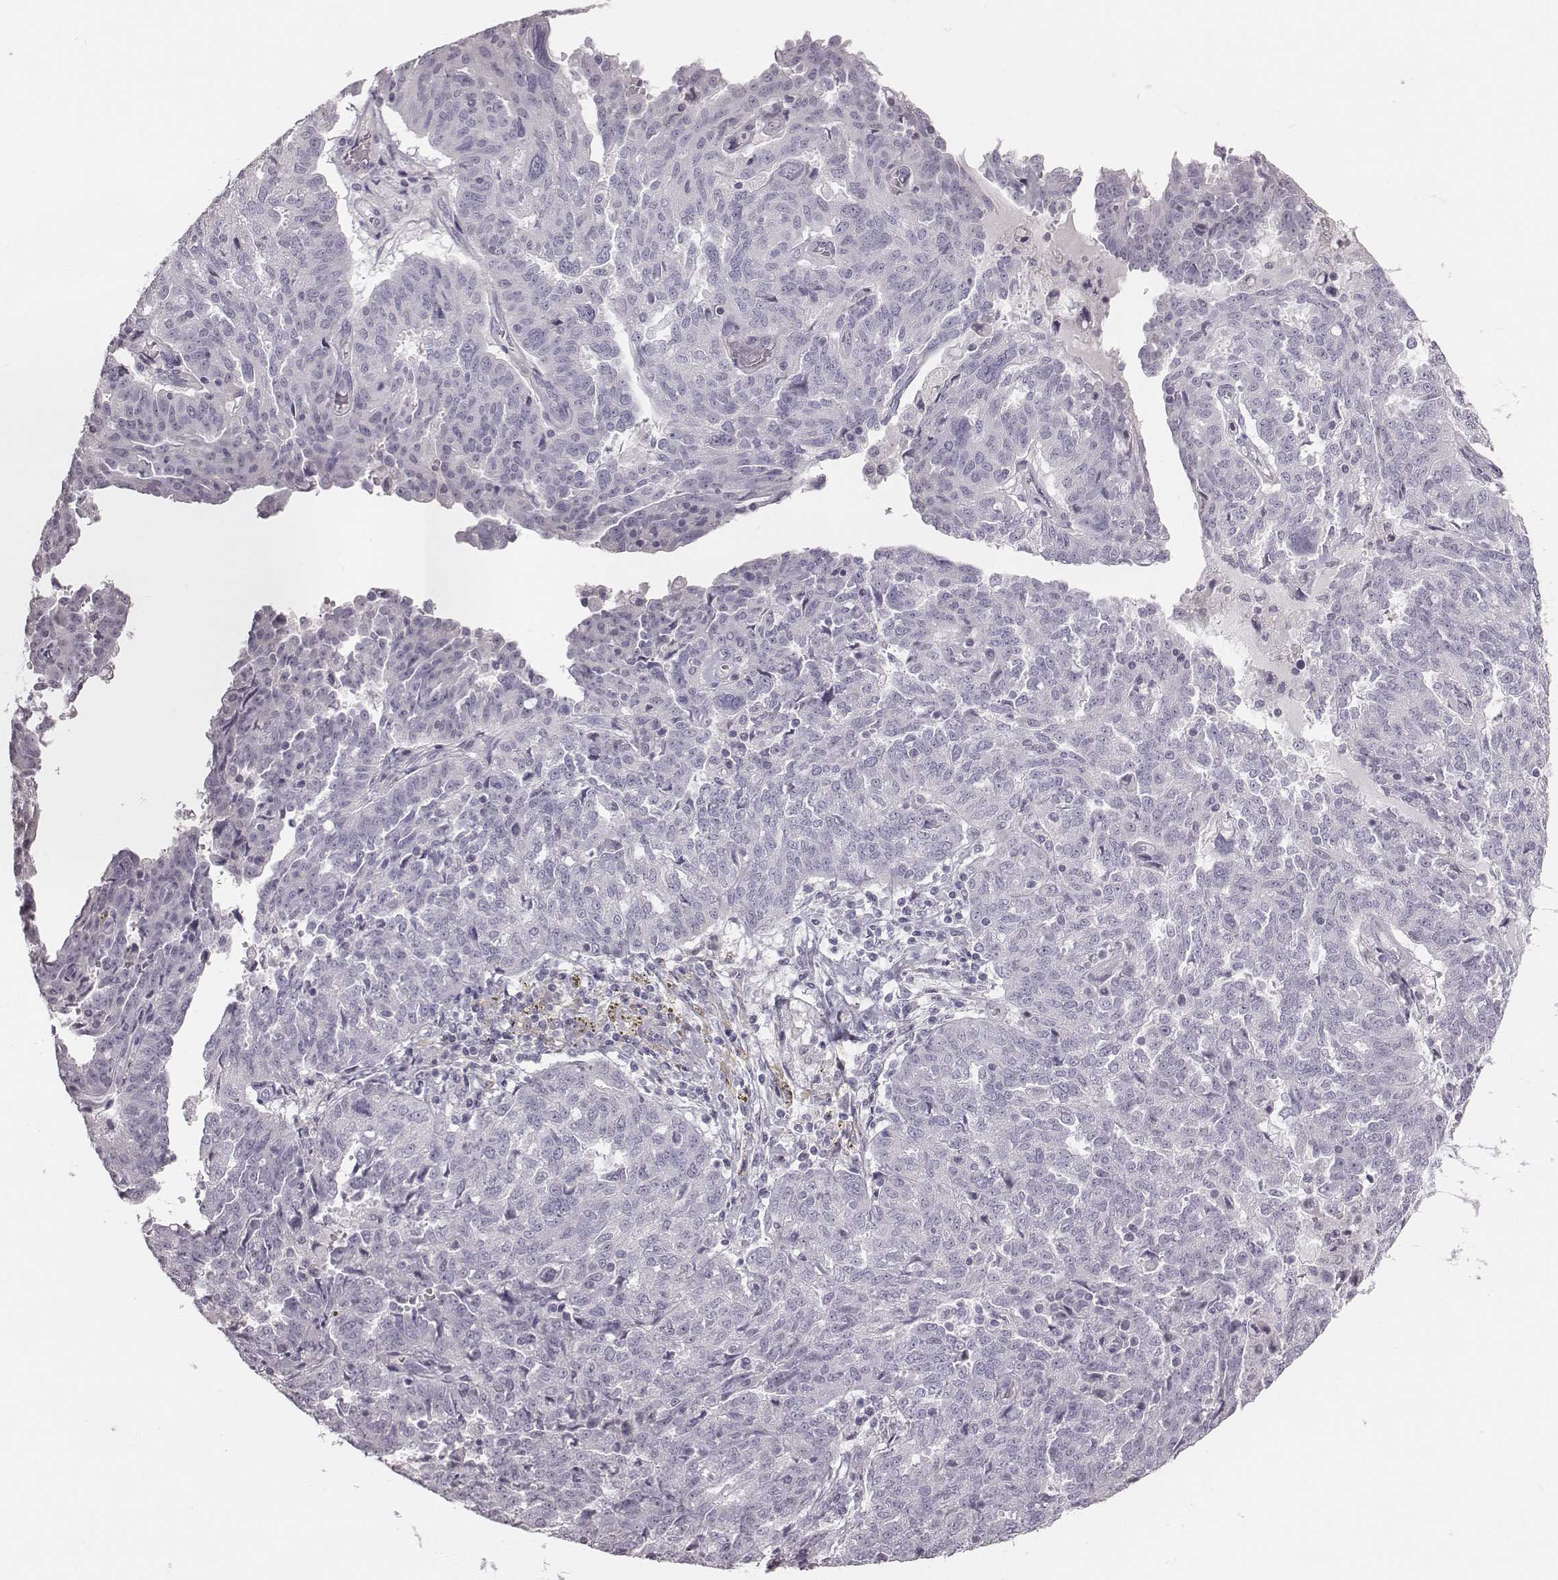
{"staining": {"intensity": "negative", "quantity": "none", "location": "none"}, "tissue": "ovarian cancer", "cell_type": "Tumor cells", "image_type": "cancer", "snomed": [{"axis": "morphology", "description": "Cystadenocarcinoma, serous, NOS"}, {"axis": "topography", "description": "Ovary"}], "caption": "The image shows no staining of tumor cells in ovarian cancer.", "gene": "C6orf58", "patient": {"sex": "female", "age": 67}}